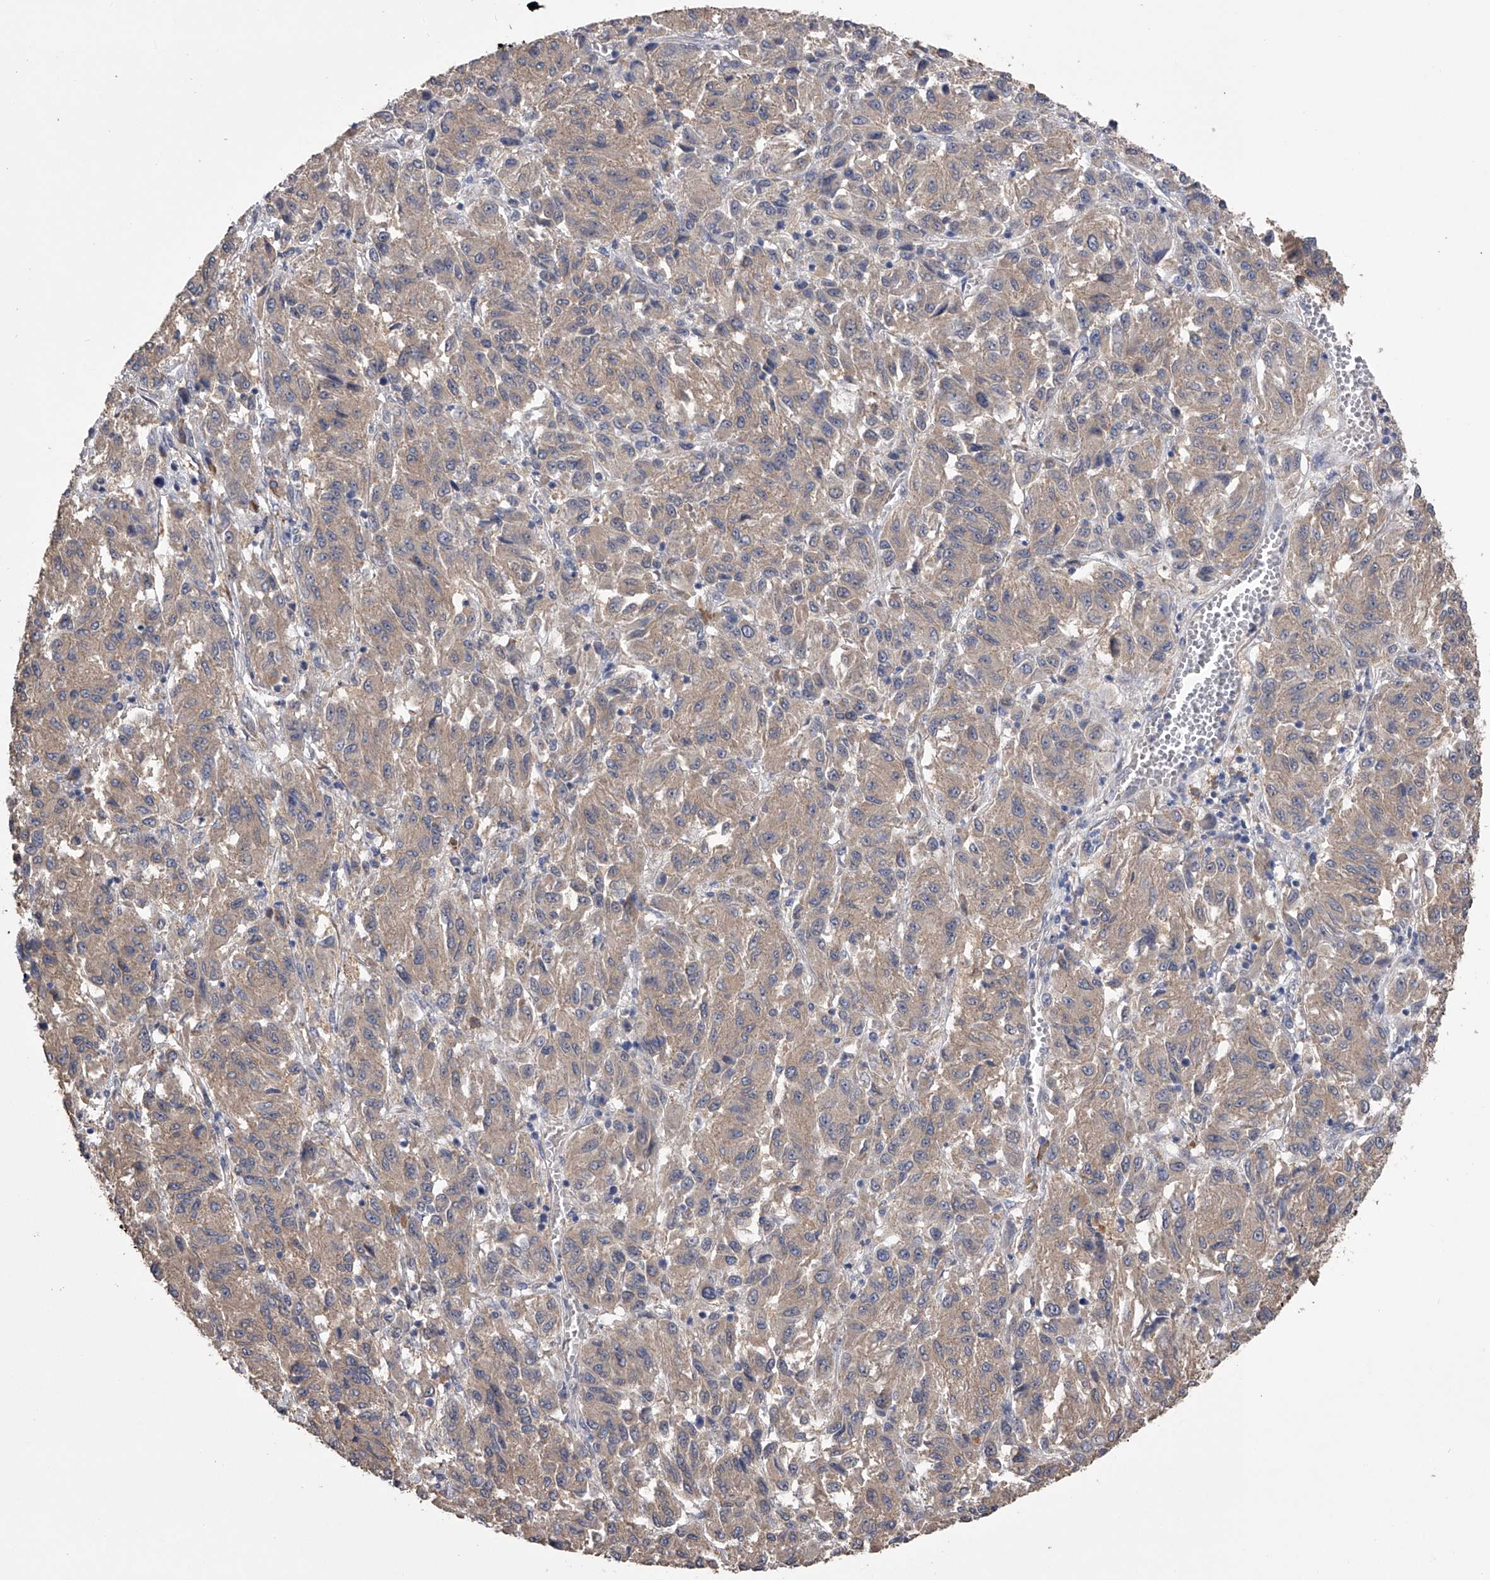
{"staining": {"intensity": "weak", "quantity": ">75%", "location": "cytoplasmic/membranous"}, "tissue": "melanoma", "cell_type": "Tumor cells", "image_type": "cancer", "snomed": [{"axis": "morphology", "description": "Malignant melanoma, Metastatic site"}, {"axis": "topography", "description": "Lung"}], "caption": "Immunohistochemistry image of neoplastic tissue: human melanoma stained using immunohistochemistry (IHC) exhibits low levels of weak protein expression localized specifically in the cytoplasmic/membranous of tumor cells, appearing as a cytoplasmic/membranous brown color.", "gene": "ZNF343", "patient": {"sex": "male", "age": 64}}